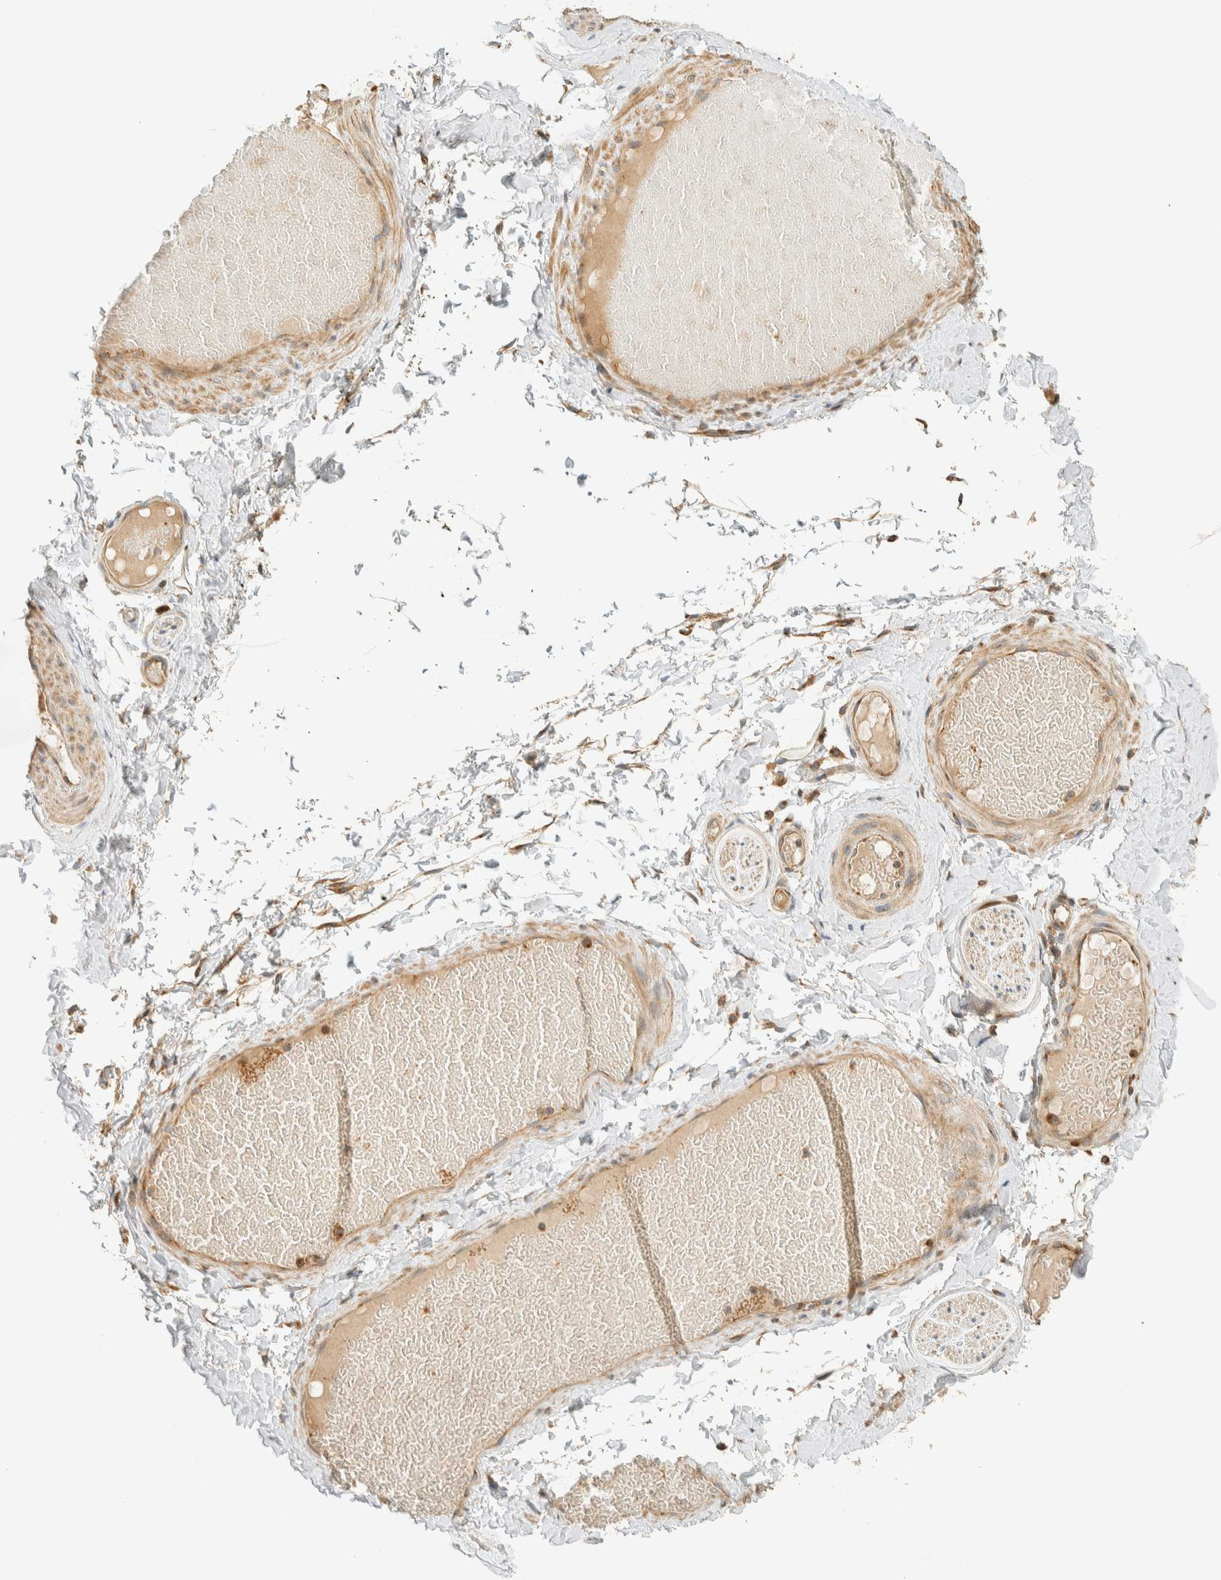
{"staining": {"intensity": "negative", "quantity": "none", "location": "none"}, "tissue": "adipose tissue", "cell_type": "Adipocytes", "image_type": "normal", "snomed": [{"axis": "morphology", "description": "Normal tissue, NOS"}, {"axis": "topography", "description": "Adipose tissue"}, {"axis": "topography", "description": "Vascular tissue"}, {"axis": "topography", "description": "Peripheral nerve tissue"}], "caption": "DAB immunohistochemical staining of benign human adipose tissue displays no significant staining in adipocytes.", "gene": "ARFGEF1", "patient": {"sex": "male", "age": 25}}